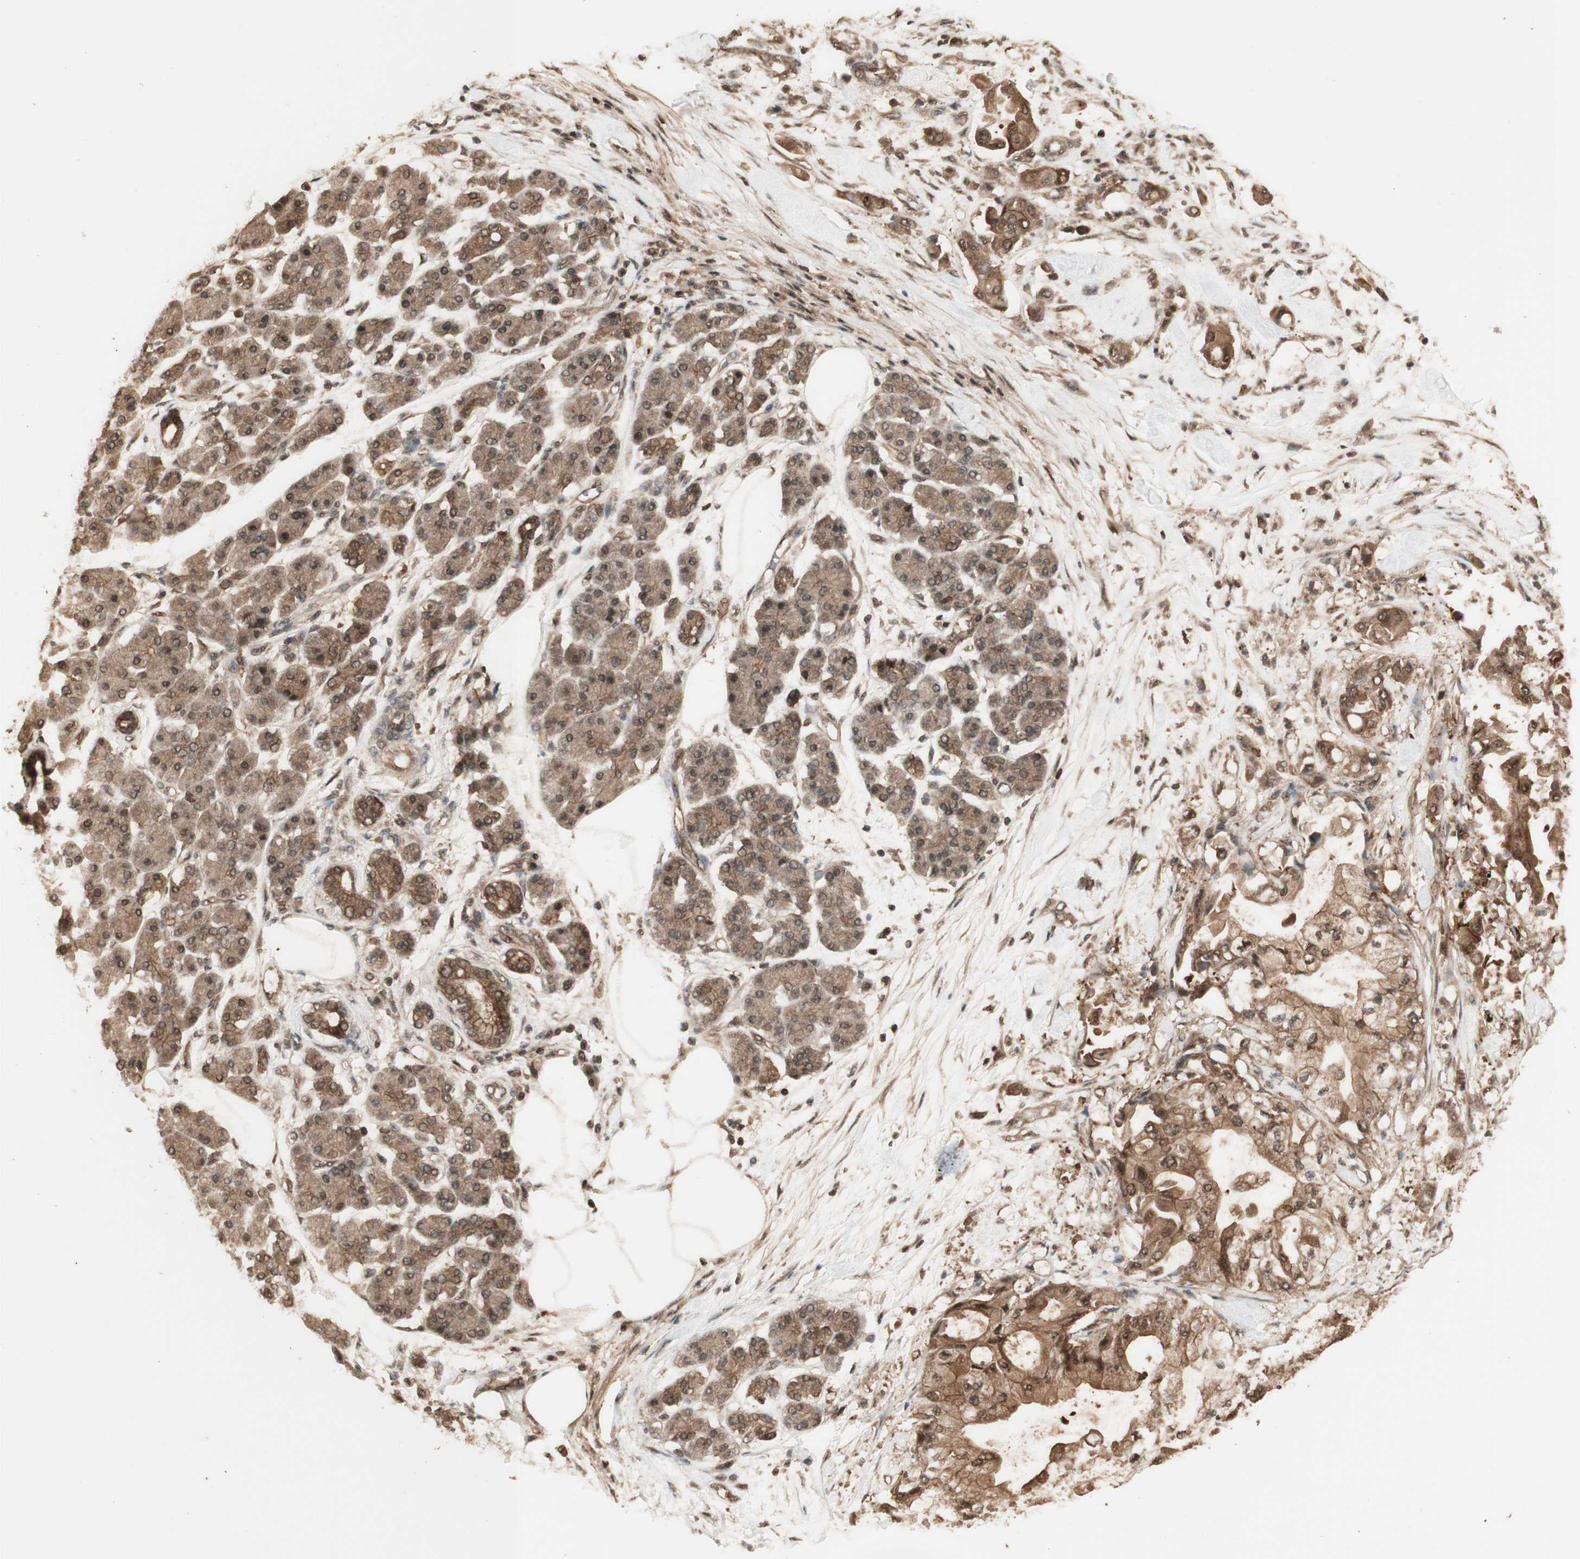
{"staining": {"intensity": "moderate", "quantity": ">75%", "location": "cytoplasmic/membranous,nuclear"}, "tissue": "pancreatic cancer", "cell_type": "Tumor cells", "image_type": "cancer", "snomed": [{"axis": "morphology", "description": "Adenocarcinoma, NOS"}, {"axis": "morphology", "description": "Adenocarcinoma, metastatic, NOS"}, {"axis": "topography", "description": "Lymph node"}, {"axis": "topography", "description": "Pancreas"}, {"axis": "topography", "description": "Duodenum"}], "caption": "This is an image of IHC staining of pancreatic cancer (adenocarcinoma), which shows moderate expression in the cytoplasmic/membranous and nuclear of tumor cells.", "gene": "YWHAB", "patient": {"sex": "female", "age": 64}}